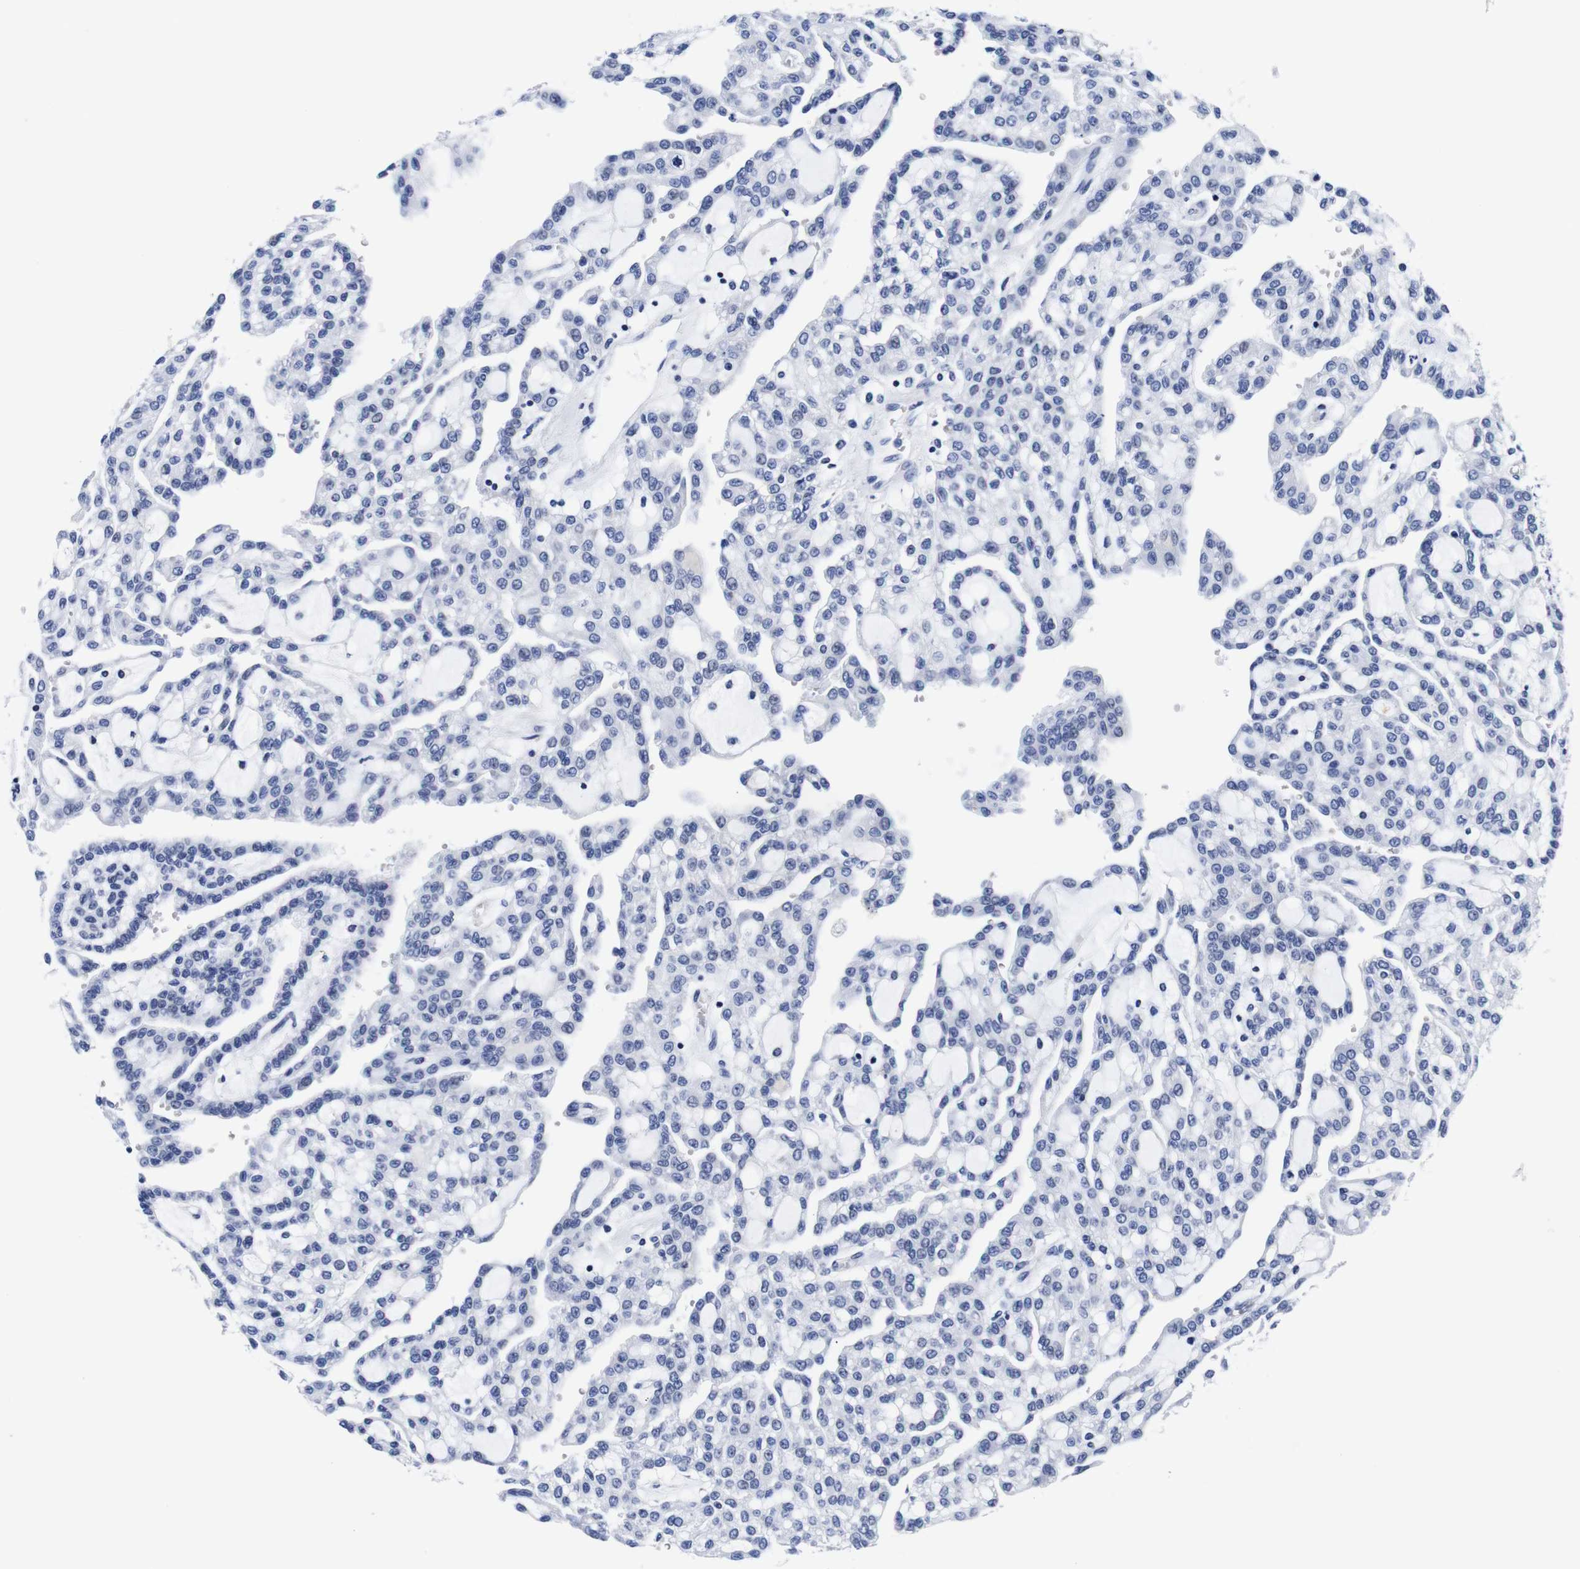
{"staining": {"intensity": "negative", "quantity": "none", "location": "none"}, "tissue": "renal cancer", "cell_type": "Tumor cells", "image_type": "cancer", "snomed": [{"axis": "morphology", "description": "Adenocarcinoma, NOS"}, {"axis": "topography", "description": "Kidney"}], "caption": "The photomicrograph demonstrates no significant staining in tumor cells of renal cancer. (DAB (3,3'-diaminobenzidine) immunohistochemistry, high magnification).", "gene": "CLEC4G", "patient": {"sex": "male", "age": 63}}